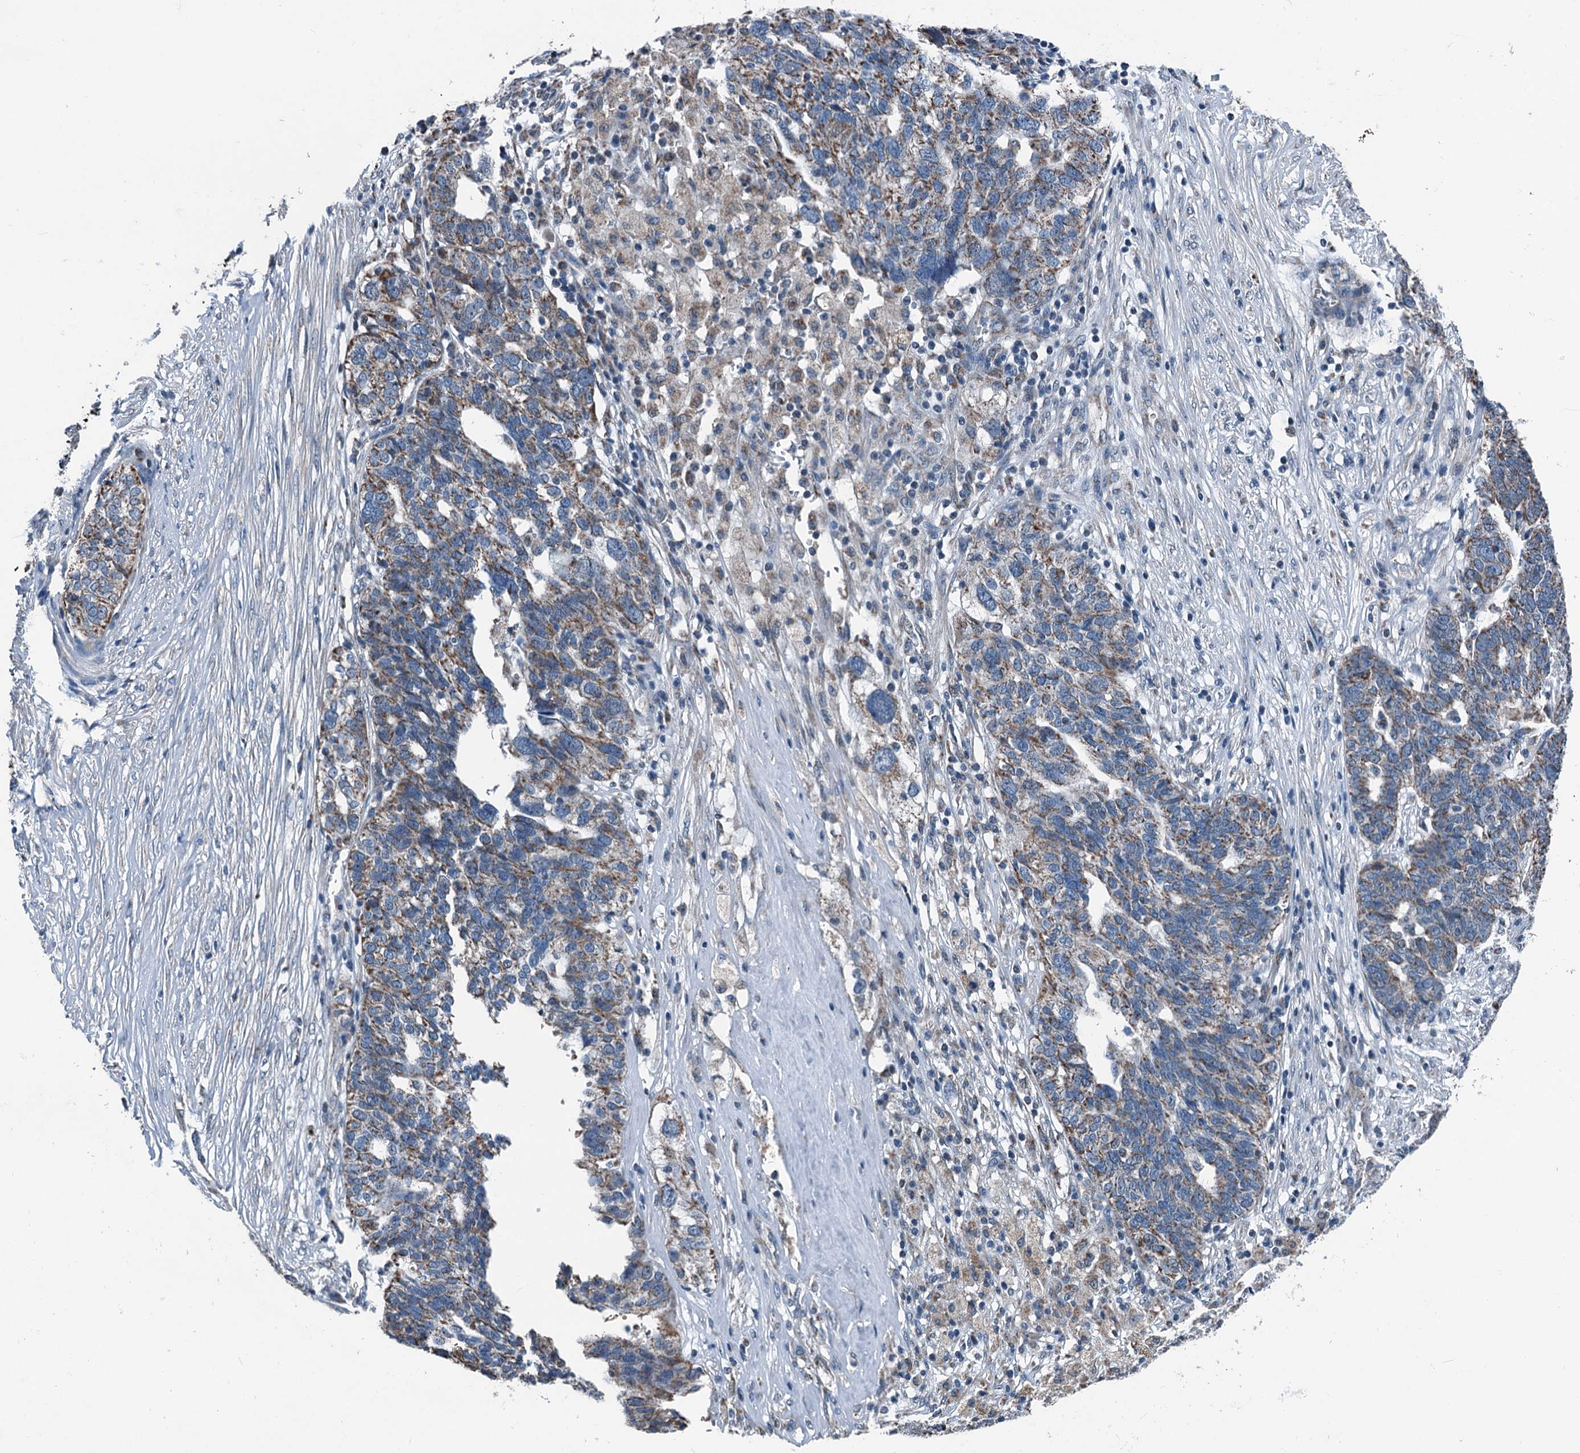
{"staining": {"intensity": "moderate", "quantity": ">75%", "location": "cytoplasmic/membranous"}, "tissue": "ovarian cancer", "cell_type": "Tumor cells", "image_type": "cancer", "snomed": [{"axis": "morphology", "description": "Cystadenocarcinoma, serous, NOS"}, {"axis": "topography", "description": "Ovary"}], "caption": "Brown immunohistochemical staining in ovarian serous cystadenocarcinoma displays moderate cytoplasmic/membranous expression in about >75% of tumor cells. The staining was performed using DAB to visualize the protein expression in brown, while the nuclei were stained in blue with hematoxylin (Magnification: 20x).", "gene": "TRPT1", "patient": {"sex": "female", "age": 59}}